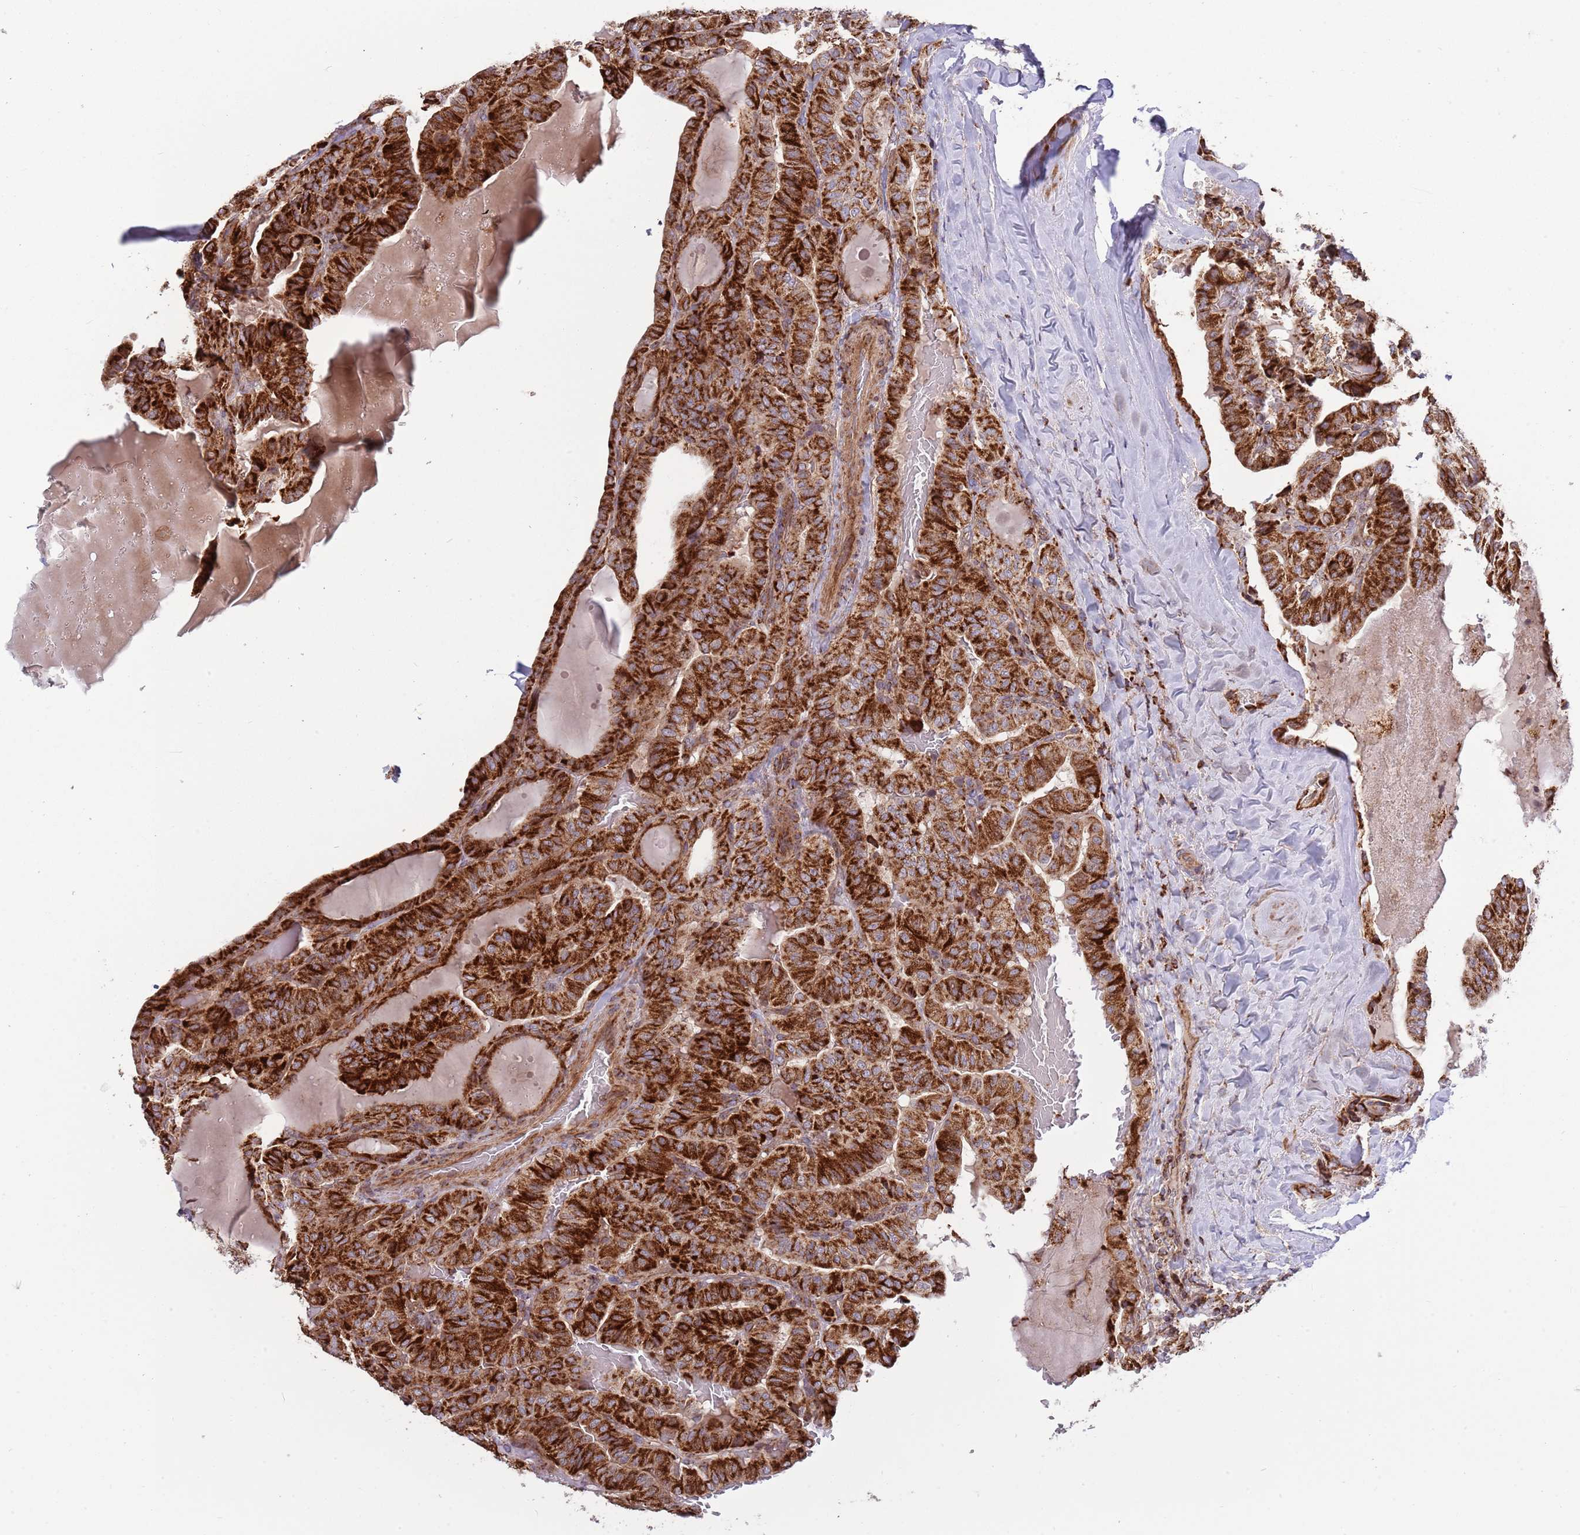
{"staining": {"intensity": "strong", "quantity": ">75%", "location": "cytoplasmic/membranous"}, "tissue": "thyroid cancer", "cell_type": "Tumor cells", "image_type": "cancer", "snomed": [{"axis": "morphology", "description": "Papillary adenocarcinoma, NOS"}, {"axis": "topography", "description": "Thyroid gland"}], "caption": "Immunohistochemical staining of thyroid papillary adenocarcinoma shows high levels of strong cytoplasmic/membranous protein positivity in about >75% of tumor cells. Nuclei are stained in blue.", "gene": "ATP5PD", "patient": {"sex": "male", "age": 77}}